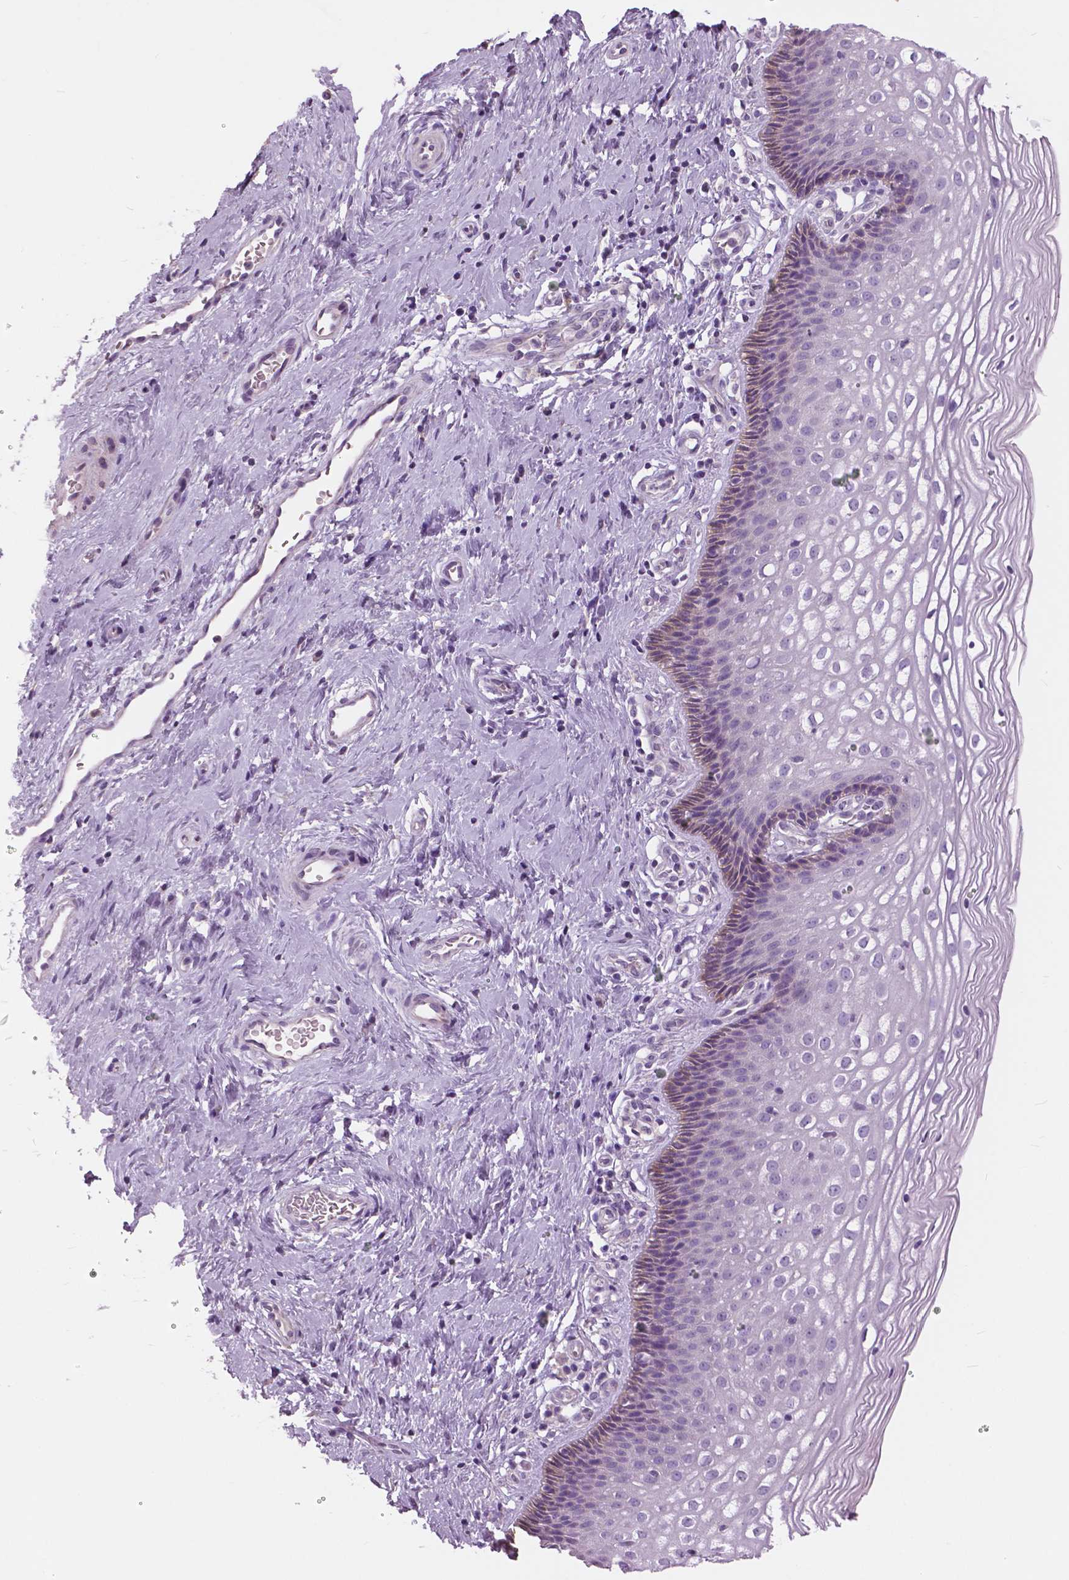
{"staining": {"intensity": "negative", "quantity": "none", "location": "none"}, "tissue": "cervix", "cell_type": "Glandular cells", "image_type": "normal", "snomed": [{"axis": "morphology", "description": "Normal tissue, NOS"}, {"axis": "topography", "description": "Cervix"}], "caption": "Immunohistochemical staining of normal human cervix displays no significant positivity in glandular cells.", "gene": "SERPINI1", "patient": {"sex": "female", "age": 34}}